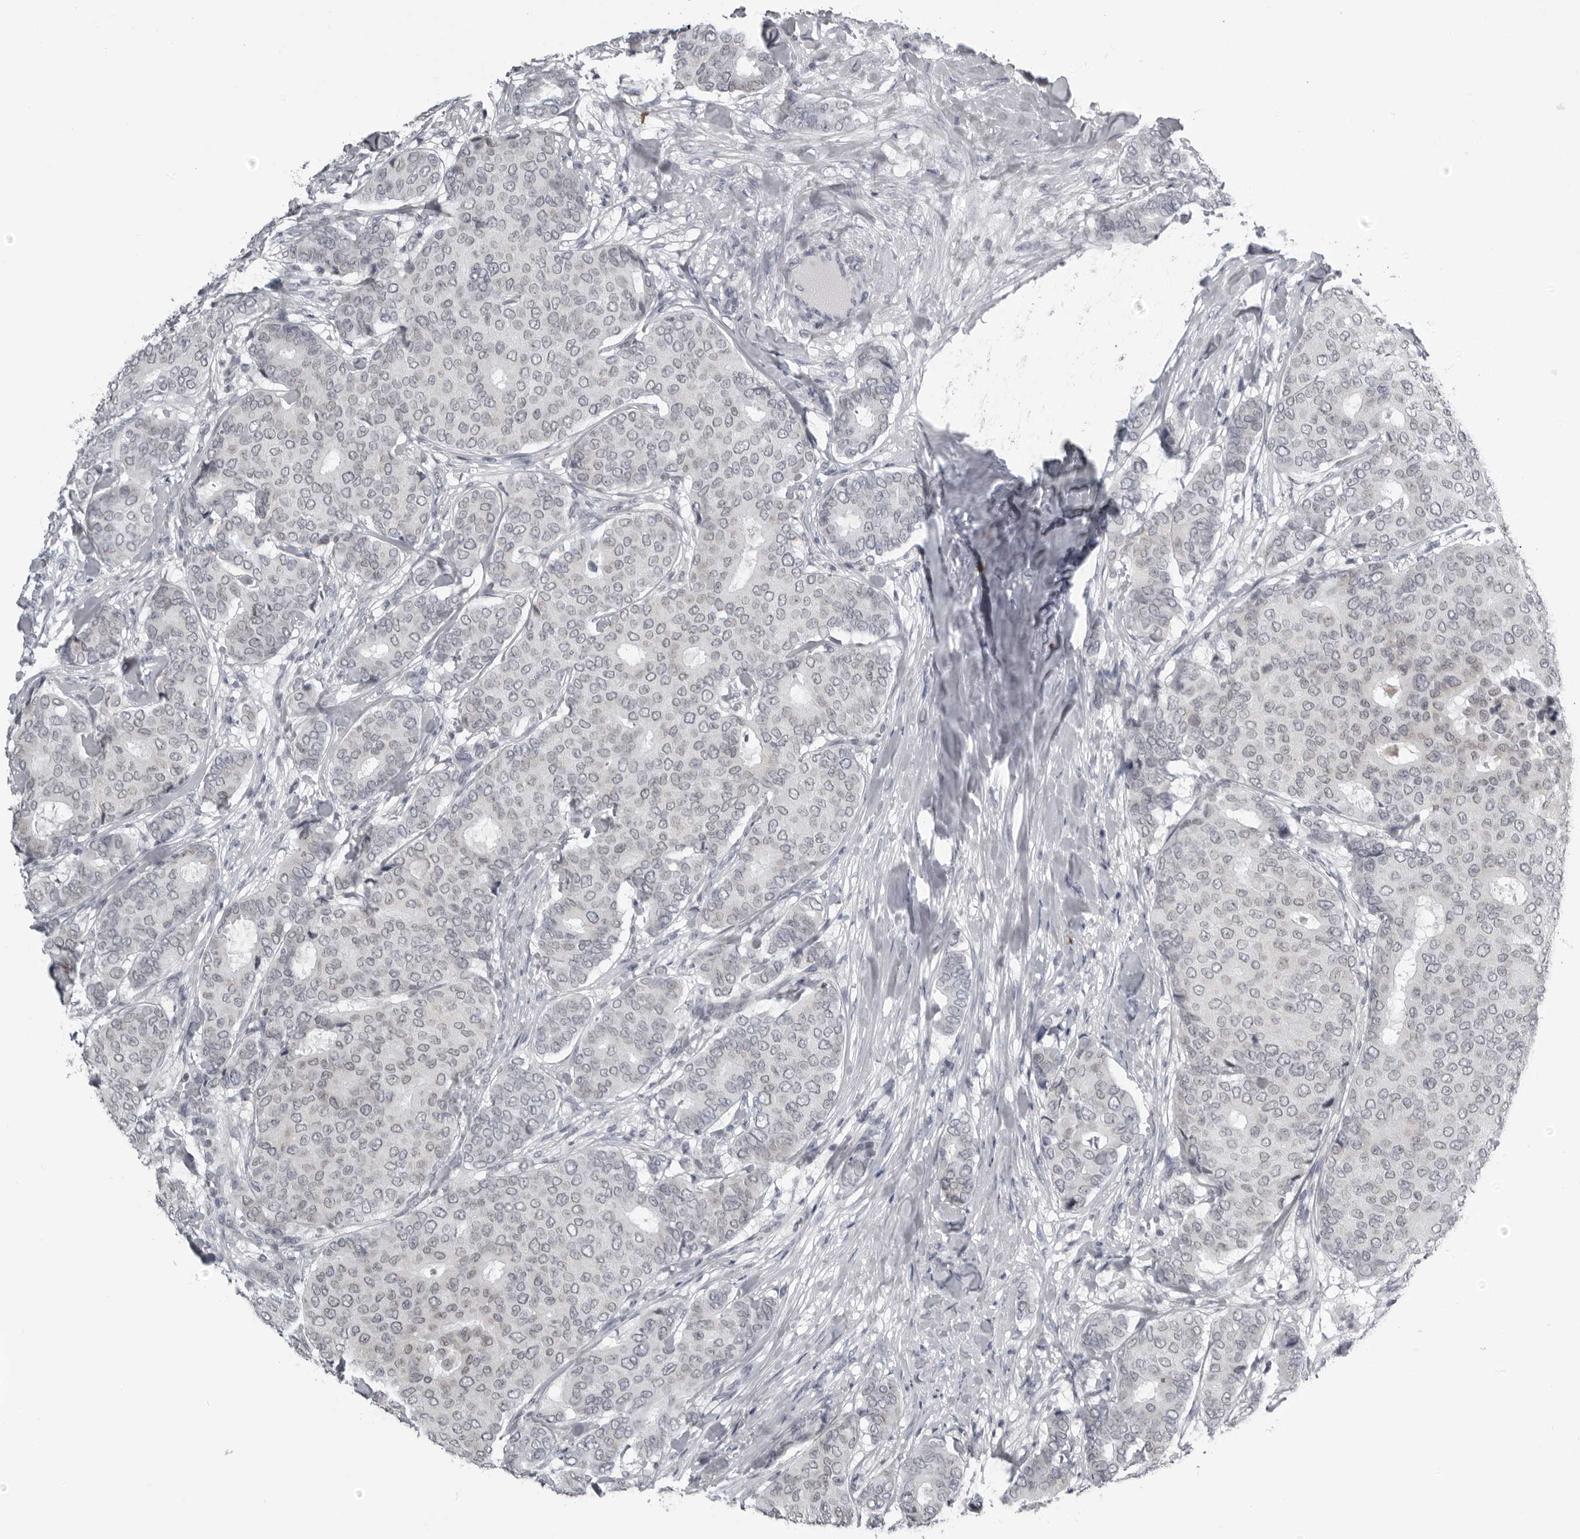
{"staining": {"intensity": "negative", "quantity": "none", "location": "none"}, "tissue": "breast cancer", "cell_type": "Tumor cells", "image_type": "cancer", "snomed": [{"axis": "morphology", "description": "Duct carcinoma"}, {"axis": "topography", "description": "Breast"}], "caption": "DAB immunohistochemical staining of infiltrating ductal carcinoma (breast) reveals no significant positivity in tumor cells.", "gene": "RTCA", "patient": {"sex": "female", "age": 75}}